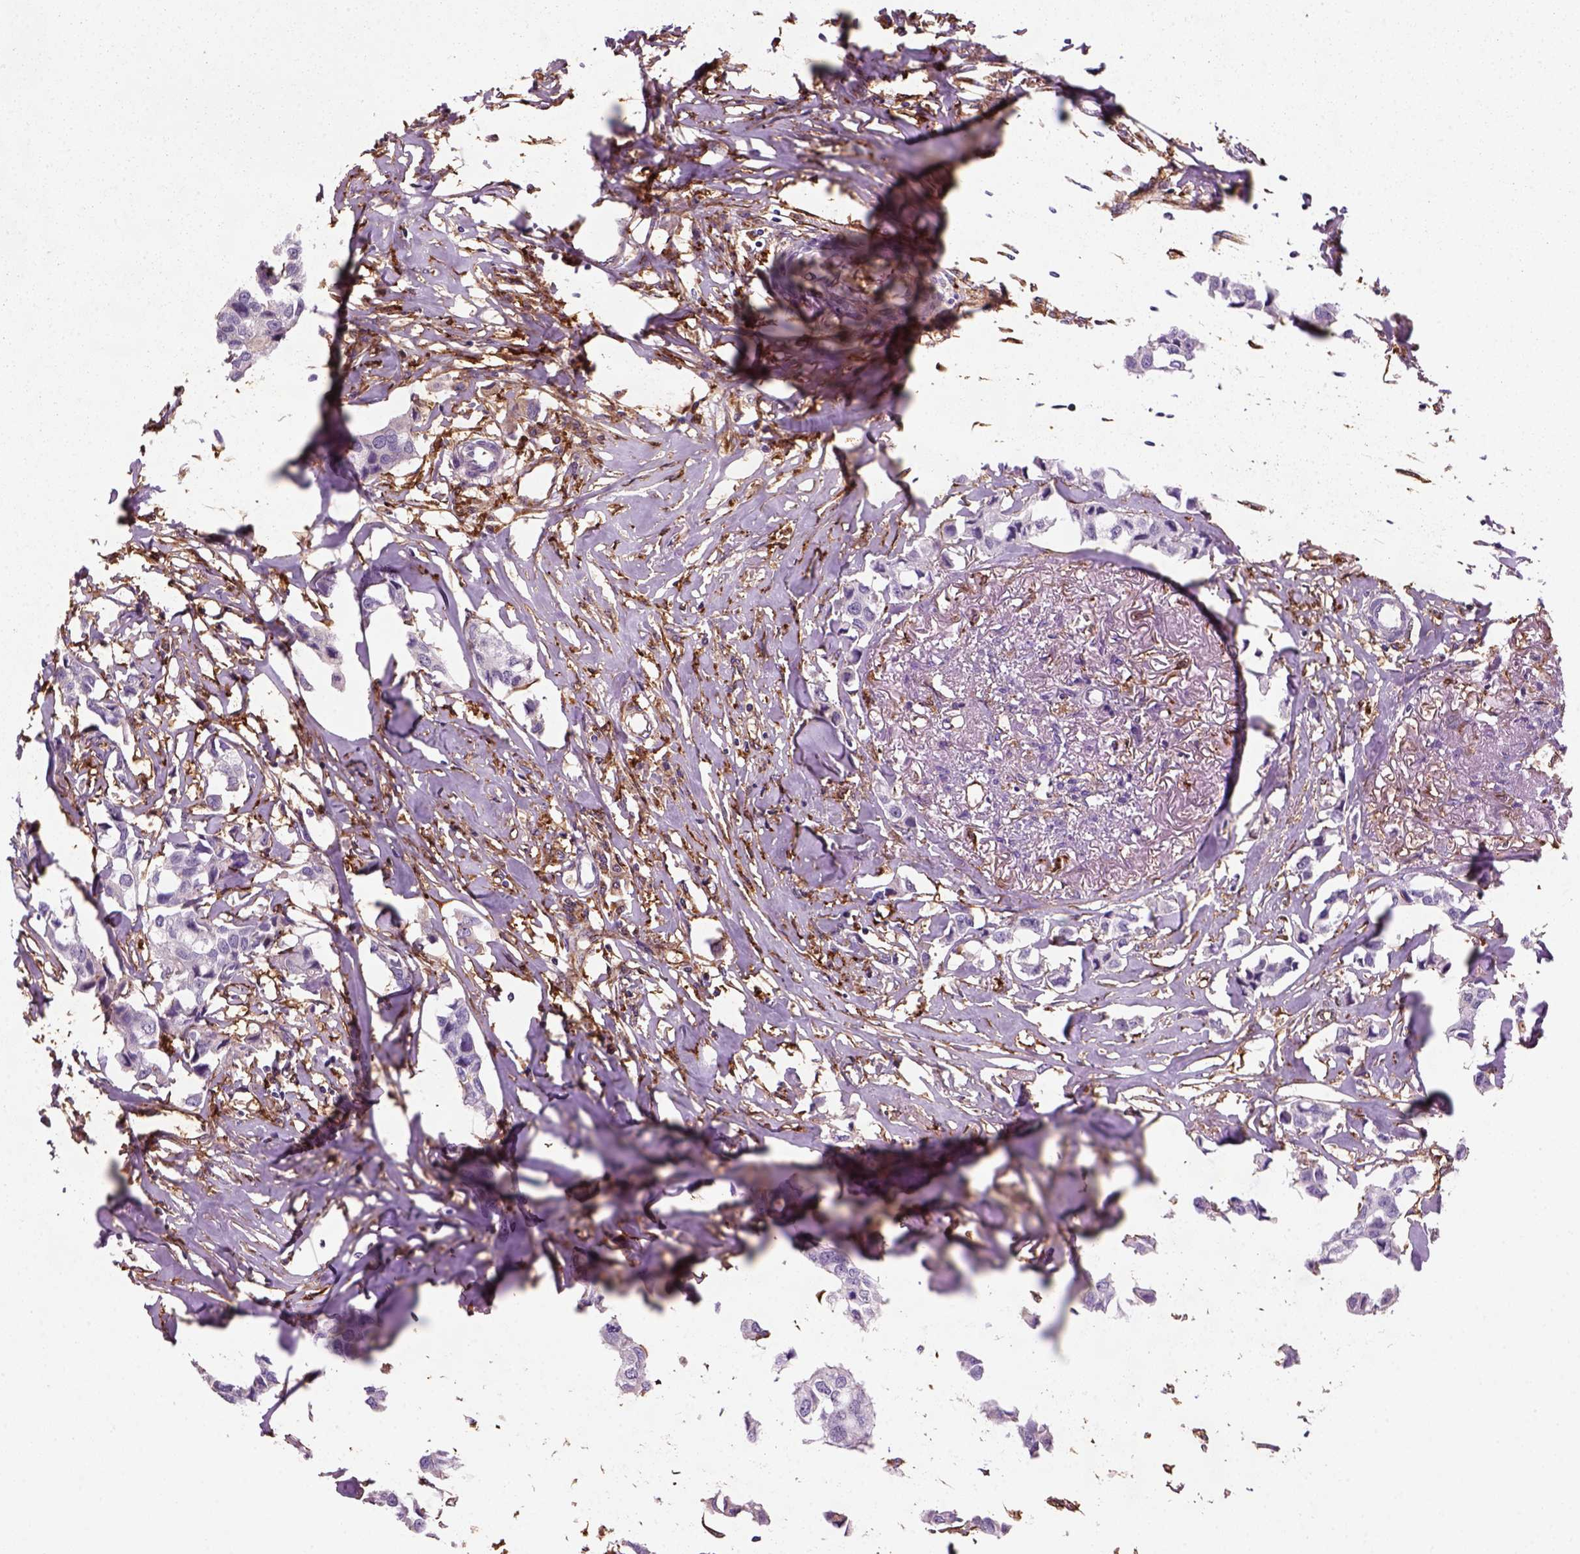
{"staining": {"intensity": "negative", "quantity": "none", "location": "none"}, "tissue": "breast cancer", "cell_type": "Tumor cells", "image_type": "cancer", "snomed": [{"axis": "morphology", "description": "Duct carcinoma"}, {"axis": "topography", "description": "Breast"}], "caption": "Immunohistochemical staining of breast cancer (intraductal carcinoma) shows no significant expression in tumor cells.", "gene": "MARCKS", "patient": {"sex": "female", "age": 80}}